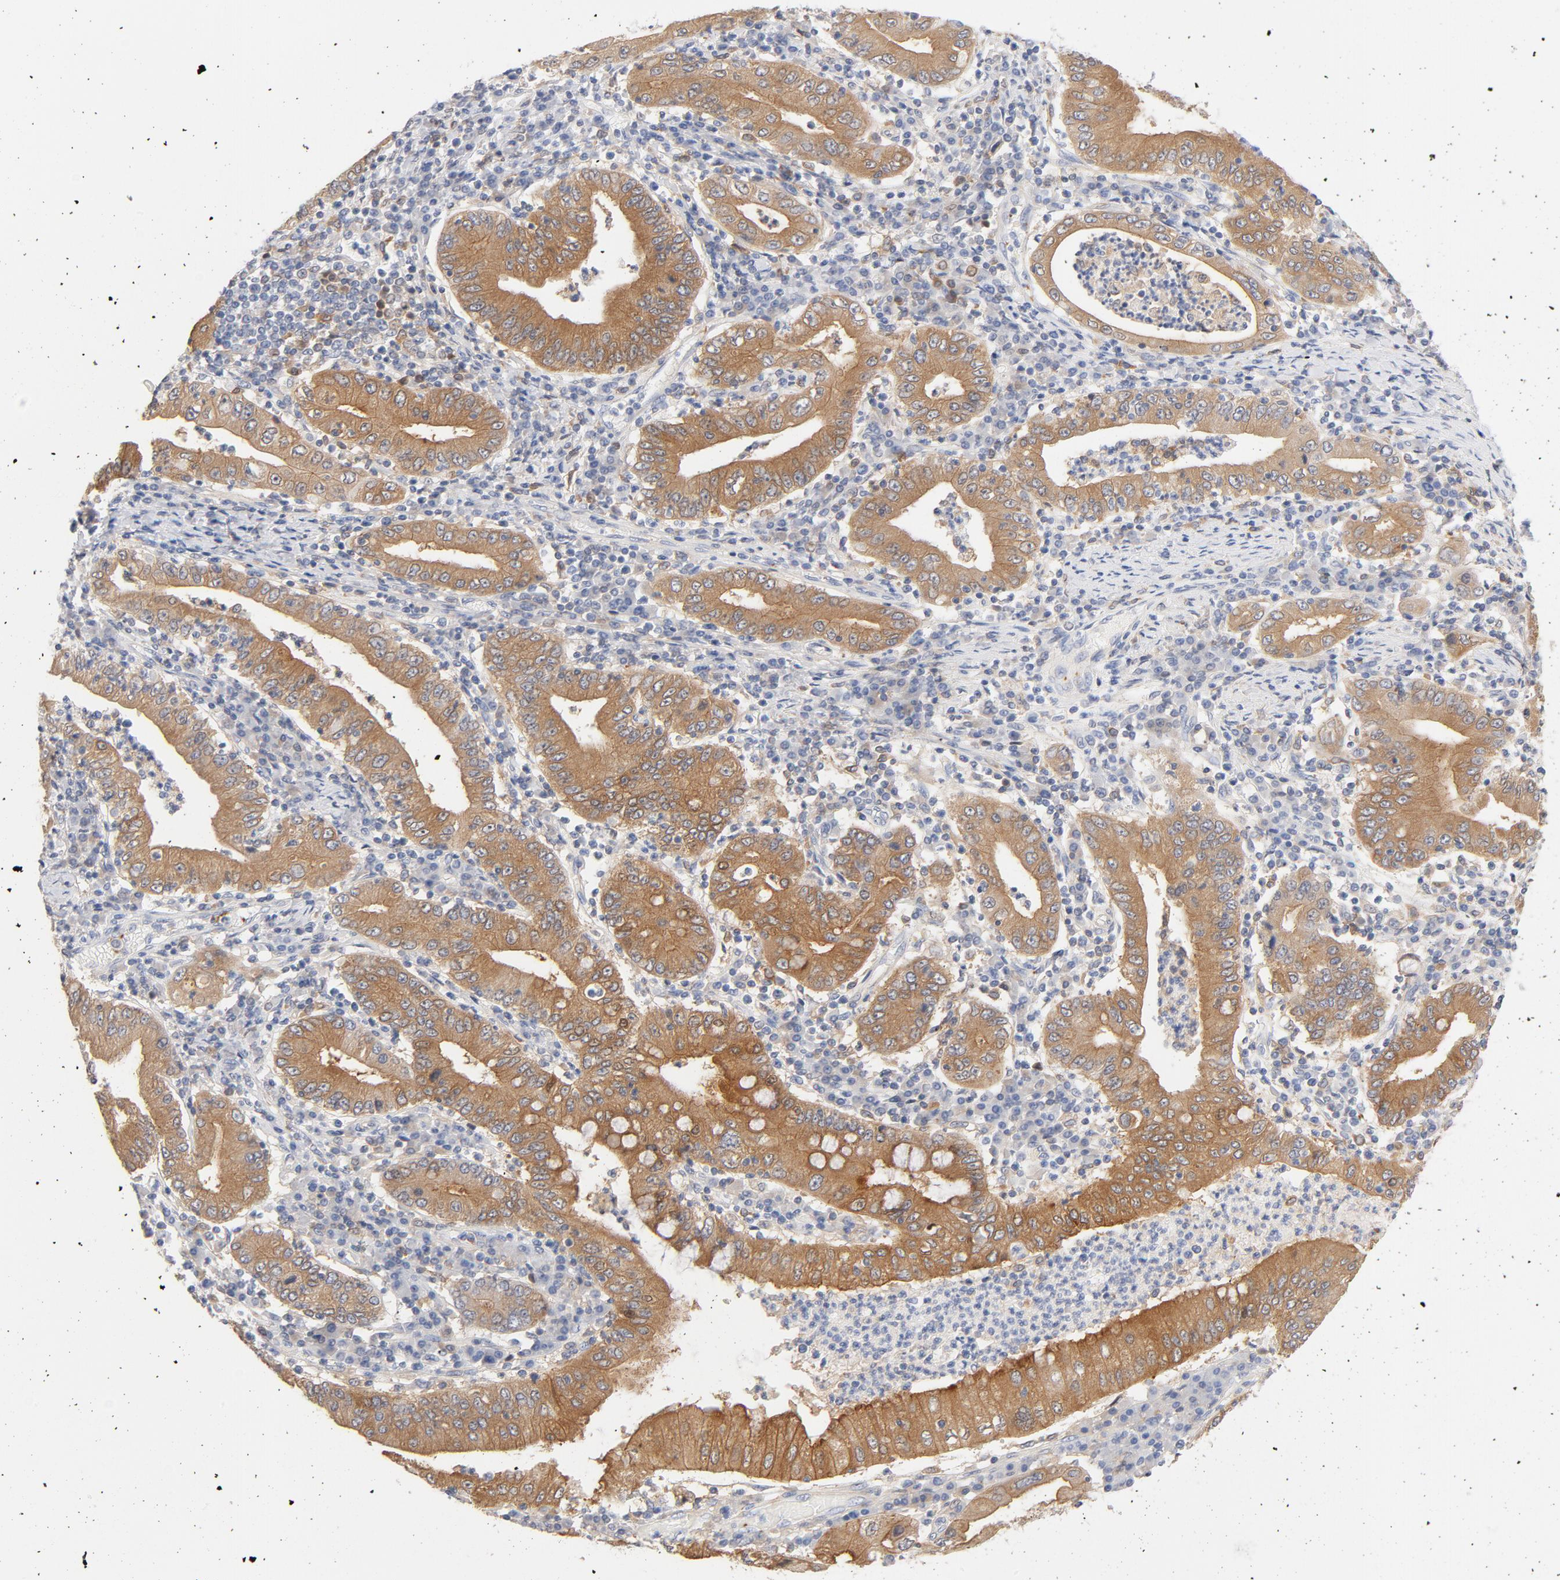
{"staining": {"intensity": "strong", "quantity": ">75%", "location": "cytoplasmic/membranous"}, "tissue": "stomach cancer", "cell_type": "Tumor cells", "image_type": "cancer", "snomed": [{"axis": "morphology", "description": "Normal tissue, NOS"}, {"axis": "morphology", "description": "Adenocarcinoma, NOS"}, {"axis": "topography", "description": "Esophagus"}, {"axis": "topography", "description": "Stomach, upper"}, {"axis": "topography", "description": "Peripheral nerve tissue"}], "caption": "IHC image of human stomach cancer (adenocarcinoma) stained for a protein (brown), which shows high levels of strong cytoplasmic/membranous staining in about >75% of tumor cells.", "gene": "SRC", "patient": {"sex": "male", "age": 62}}